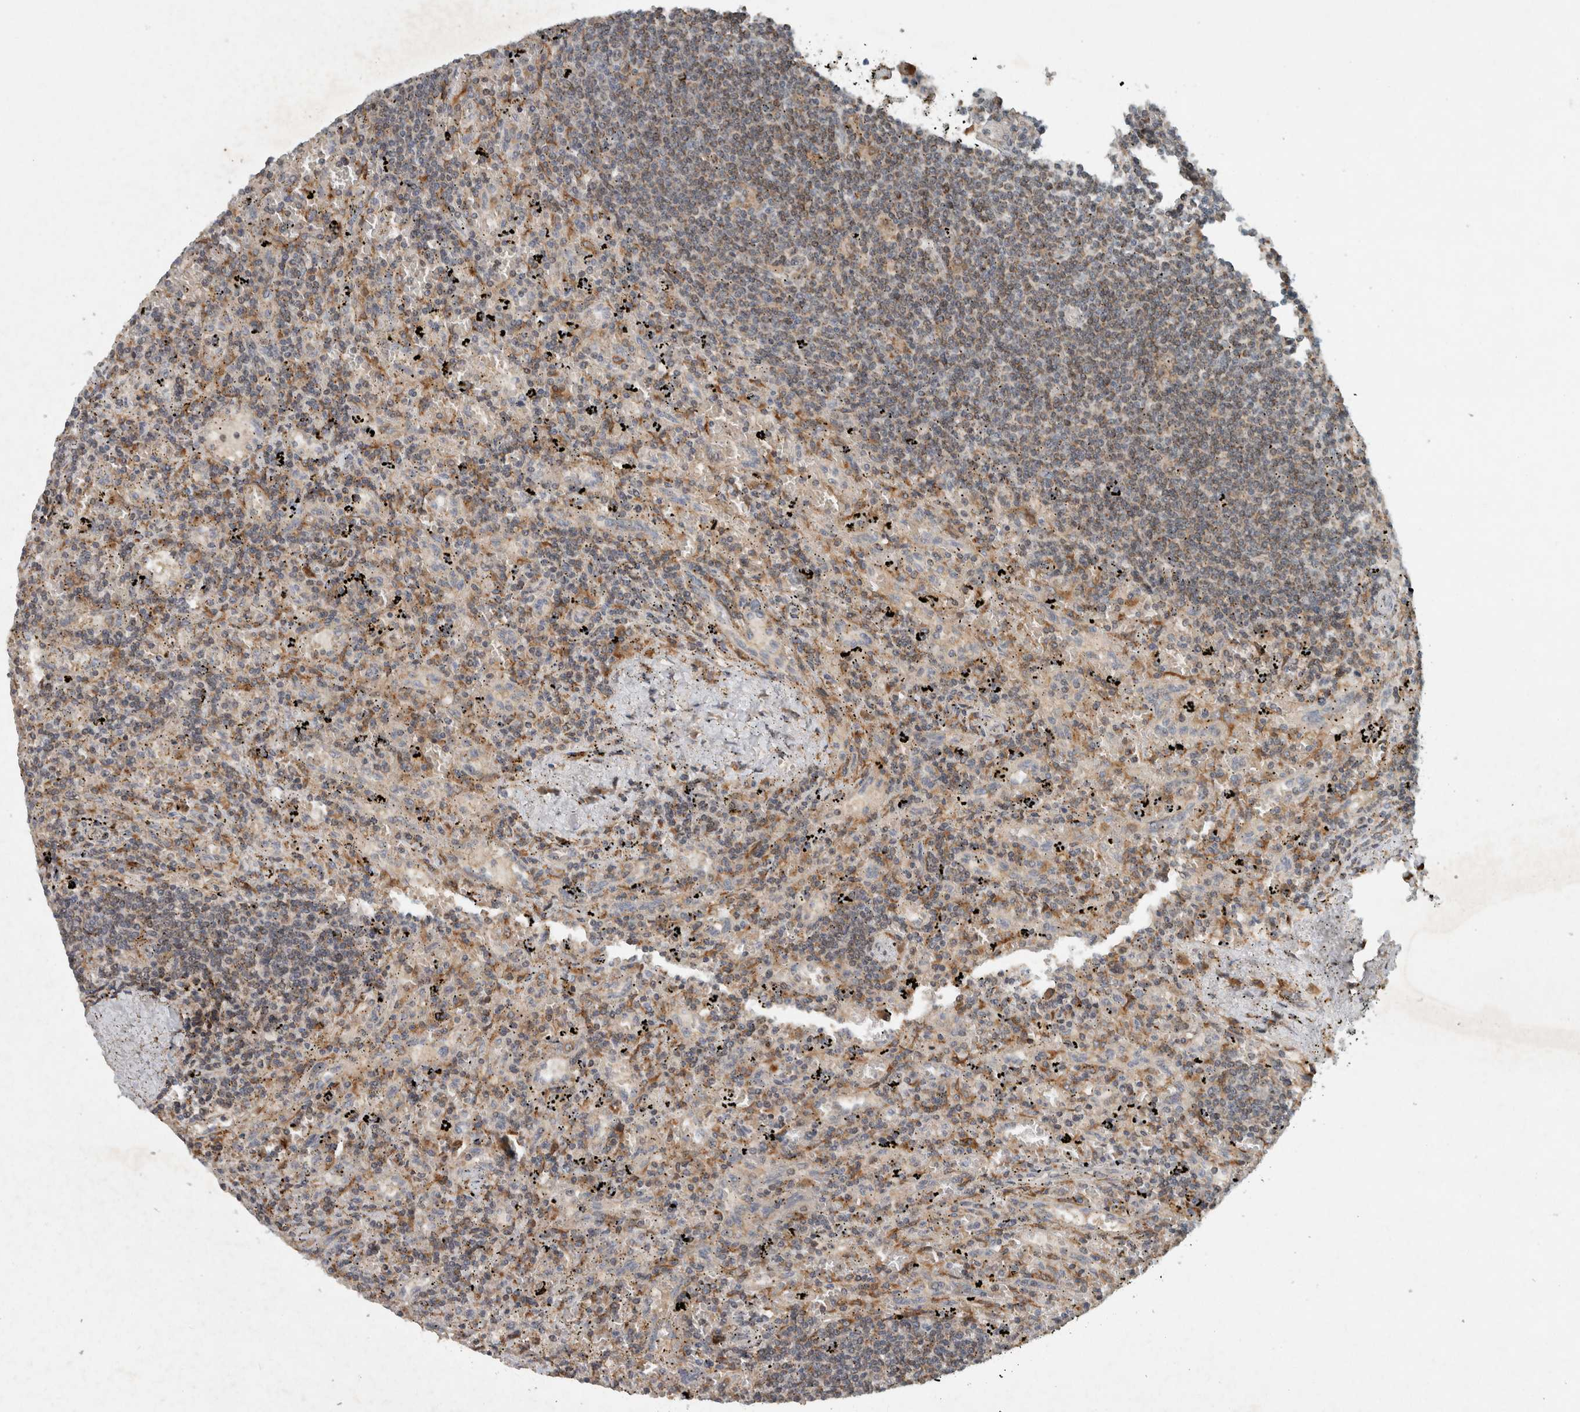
{"staining": {"intensity": "weak", "quantity": ">75%", "location": "cytoplasmic/membranous"}, "tissue": "lymphoma", "cell_type": "Tumor cells", "image_type": "cancer", "snomed": [{"axis": "morphology", "description": "Malignant lymphoma, non-Hodgkin's type, Low grade"}, {"axis": "topography", "description": "Spleen"}], "caption": "Human lymphoma stained with a brown dye exhibits weak cytoplasmic/membranous positive positivity in approximately >75% of tumor cells.", "gene": "GPR137B", "patient": {"sex": "male", "age": 76}}